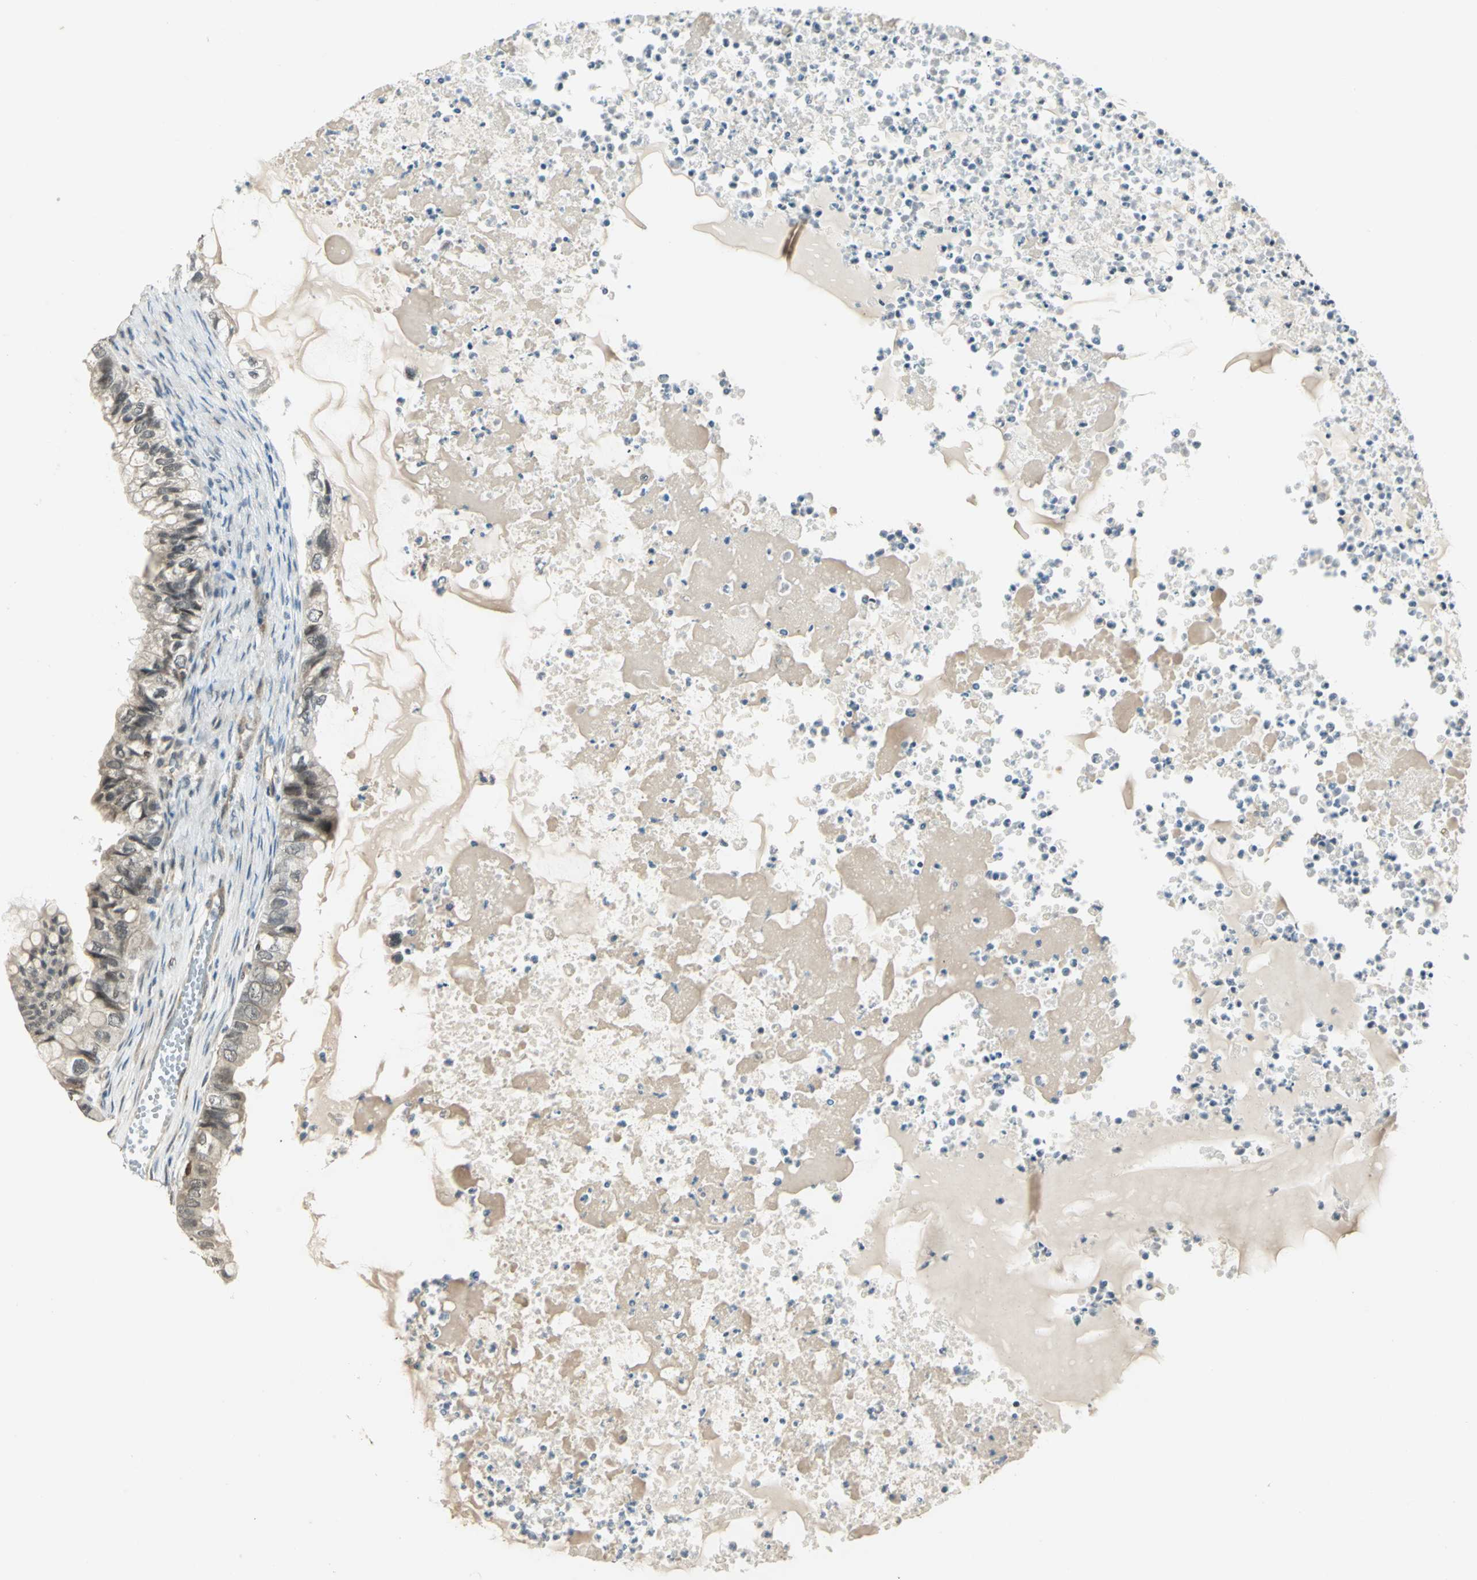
{"staining": {"intensity": "weak", "quantity": "25%-75%", "location": "cytoplasmic/membranous,nuclear"}, "tissue": "ovarian cancer", "cell_type": "Tumor cells", "image_type": "cancer", "snomed": [{"axis": "morphology", "description": "Cystadenocarcinoma, mucinous, NOS"}, {"axis": "topography", "description": "Ovary"}], "caption": "This is an image of IHC staining of mucinous cystadenocarcinoma (ovarian), which shows weak positivity in the cytoplasmic/membranous and nuclear of tumor cells.", "gene": "PLAGL2", "patient": {"sex": "female", "age": 80}}